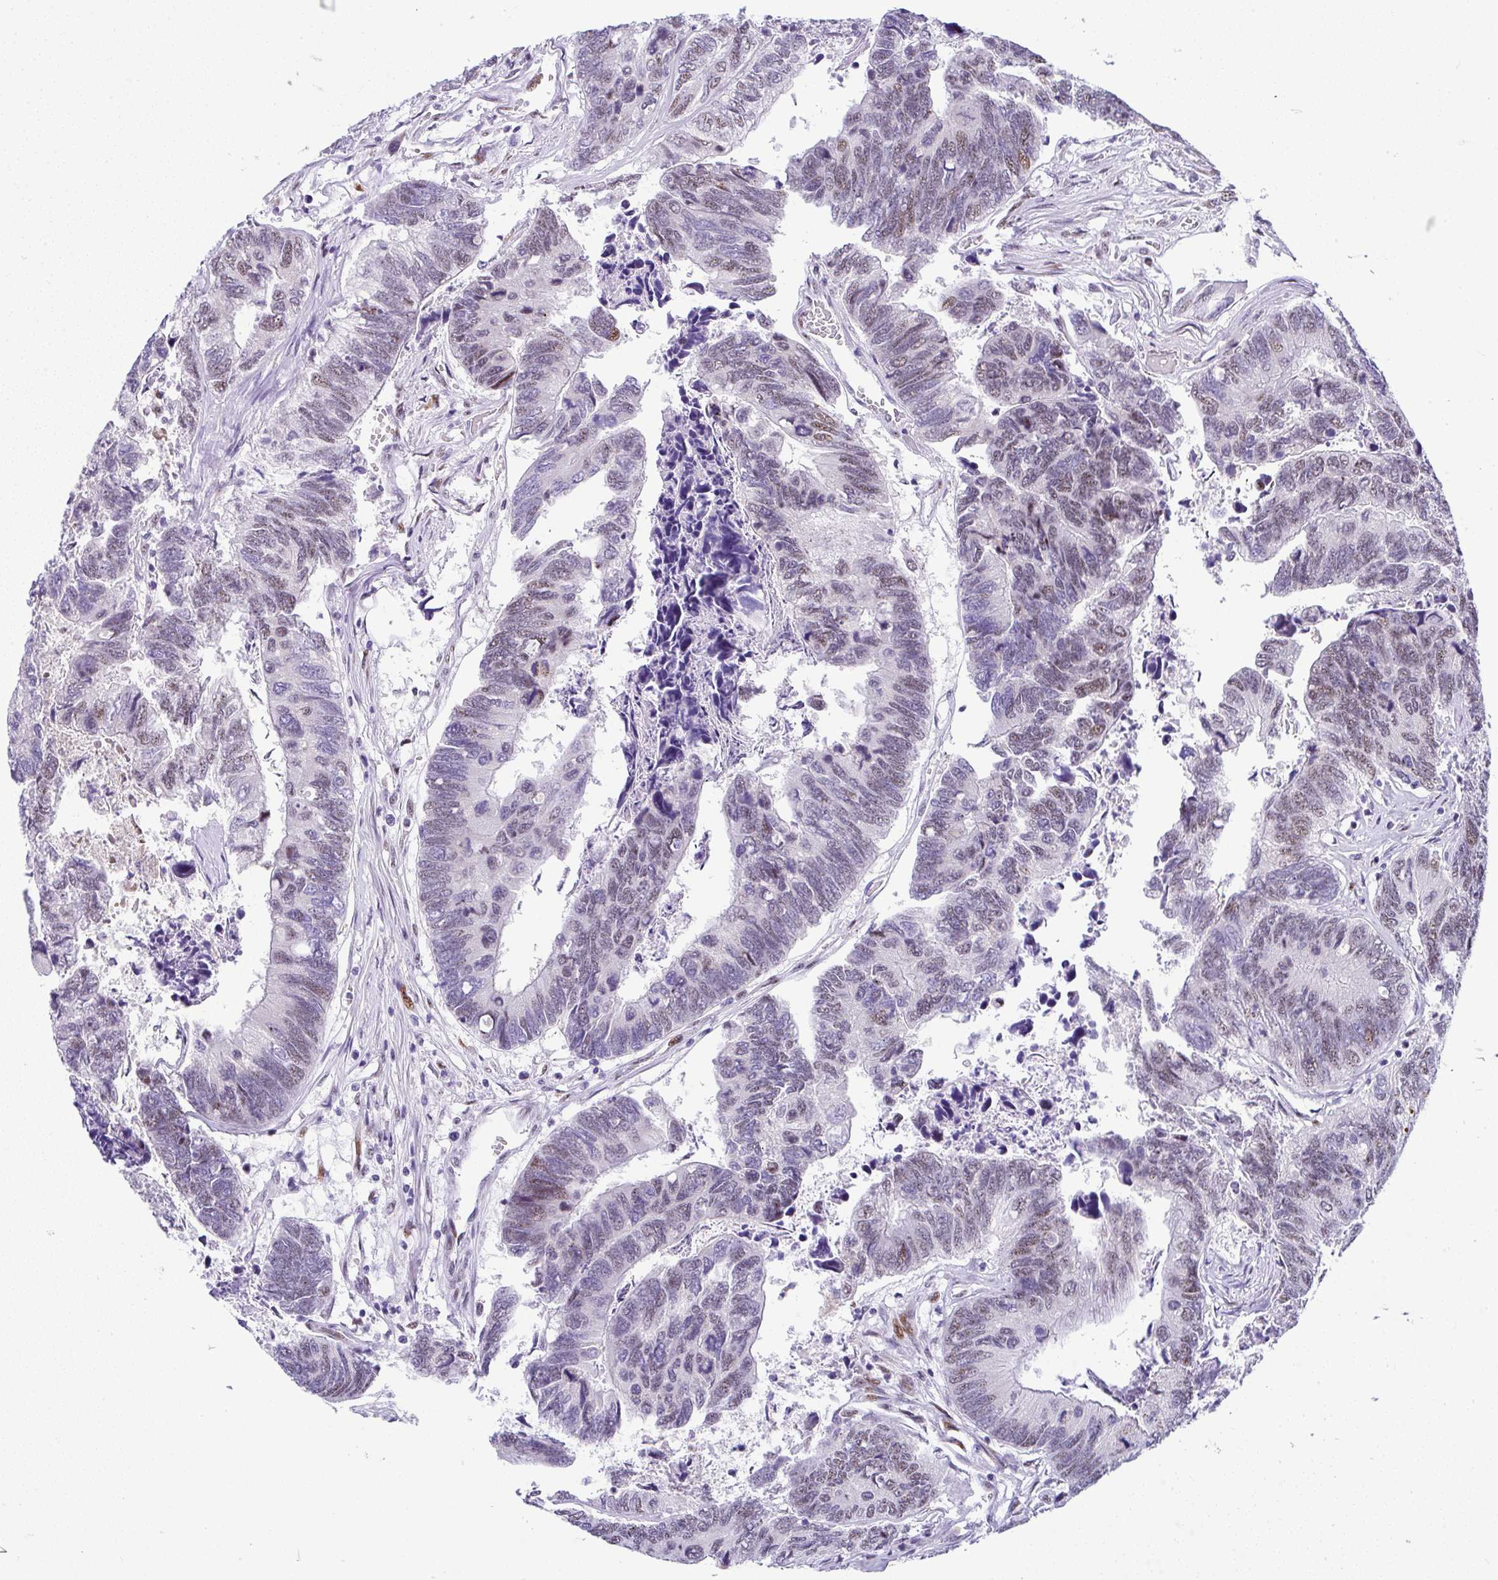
{"staining": {"intensity": "moderate", "quantity": "25%-75%", "location": "nuclear"}, "tissue": "colorectal cancer", "cell_type": "Tumor cells", "image_type": "cancer", "snomed": [{"axis": "morphology", "description": "Adenocarcinoma, NOS"}, {"axis": "topography", "description": "Colon"}], "caption": "Moderate nuclear protein expression is present in approximately 25%-75% of tumor cells in colorectal cancer (adenocarcinoma).", "gene": "NR1D2", "patient": {"sex": "female", "age": 67}}